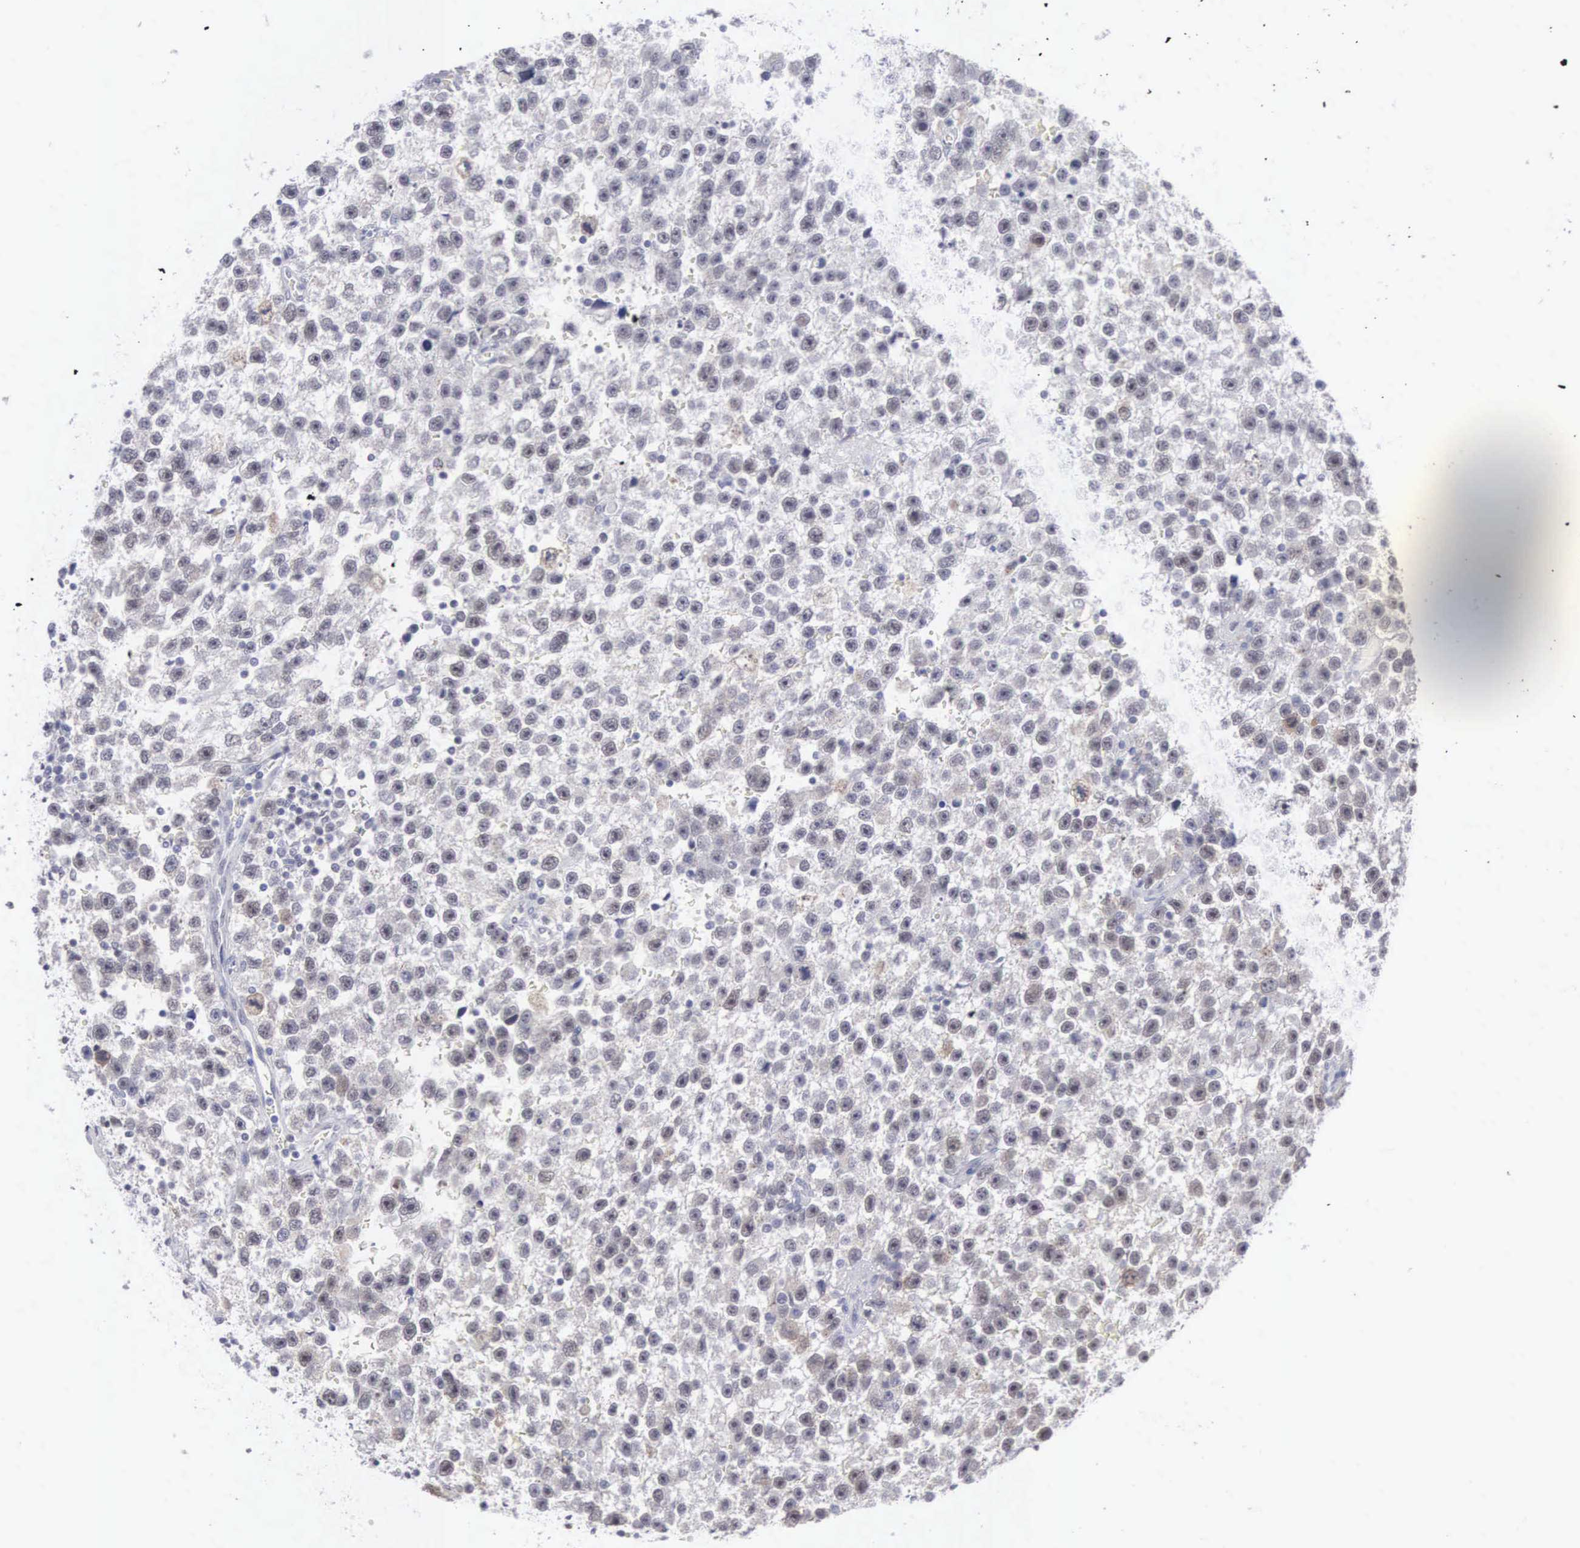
{"staining": {"intensity": "negative", "quantity": "none", "location": "none"}, "tissue": "testis cancer", "cell_type": "Tumor cells", "image_type": "cancer", "snomed": [{"axis": "morphology", "description": "Seminoma, NOS"}, {"axis": "topography", "description": "Testis"}], "caption": "High power microscopy image of an immunohistochemistry histopathology image of seminoma (testis), revealing no significant expression in tumor cells.", "gene": "MNAT1", "patient": {"sex": "male", "age": 33}}